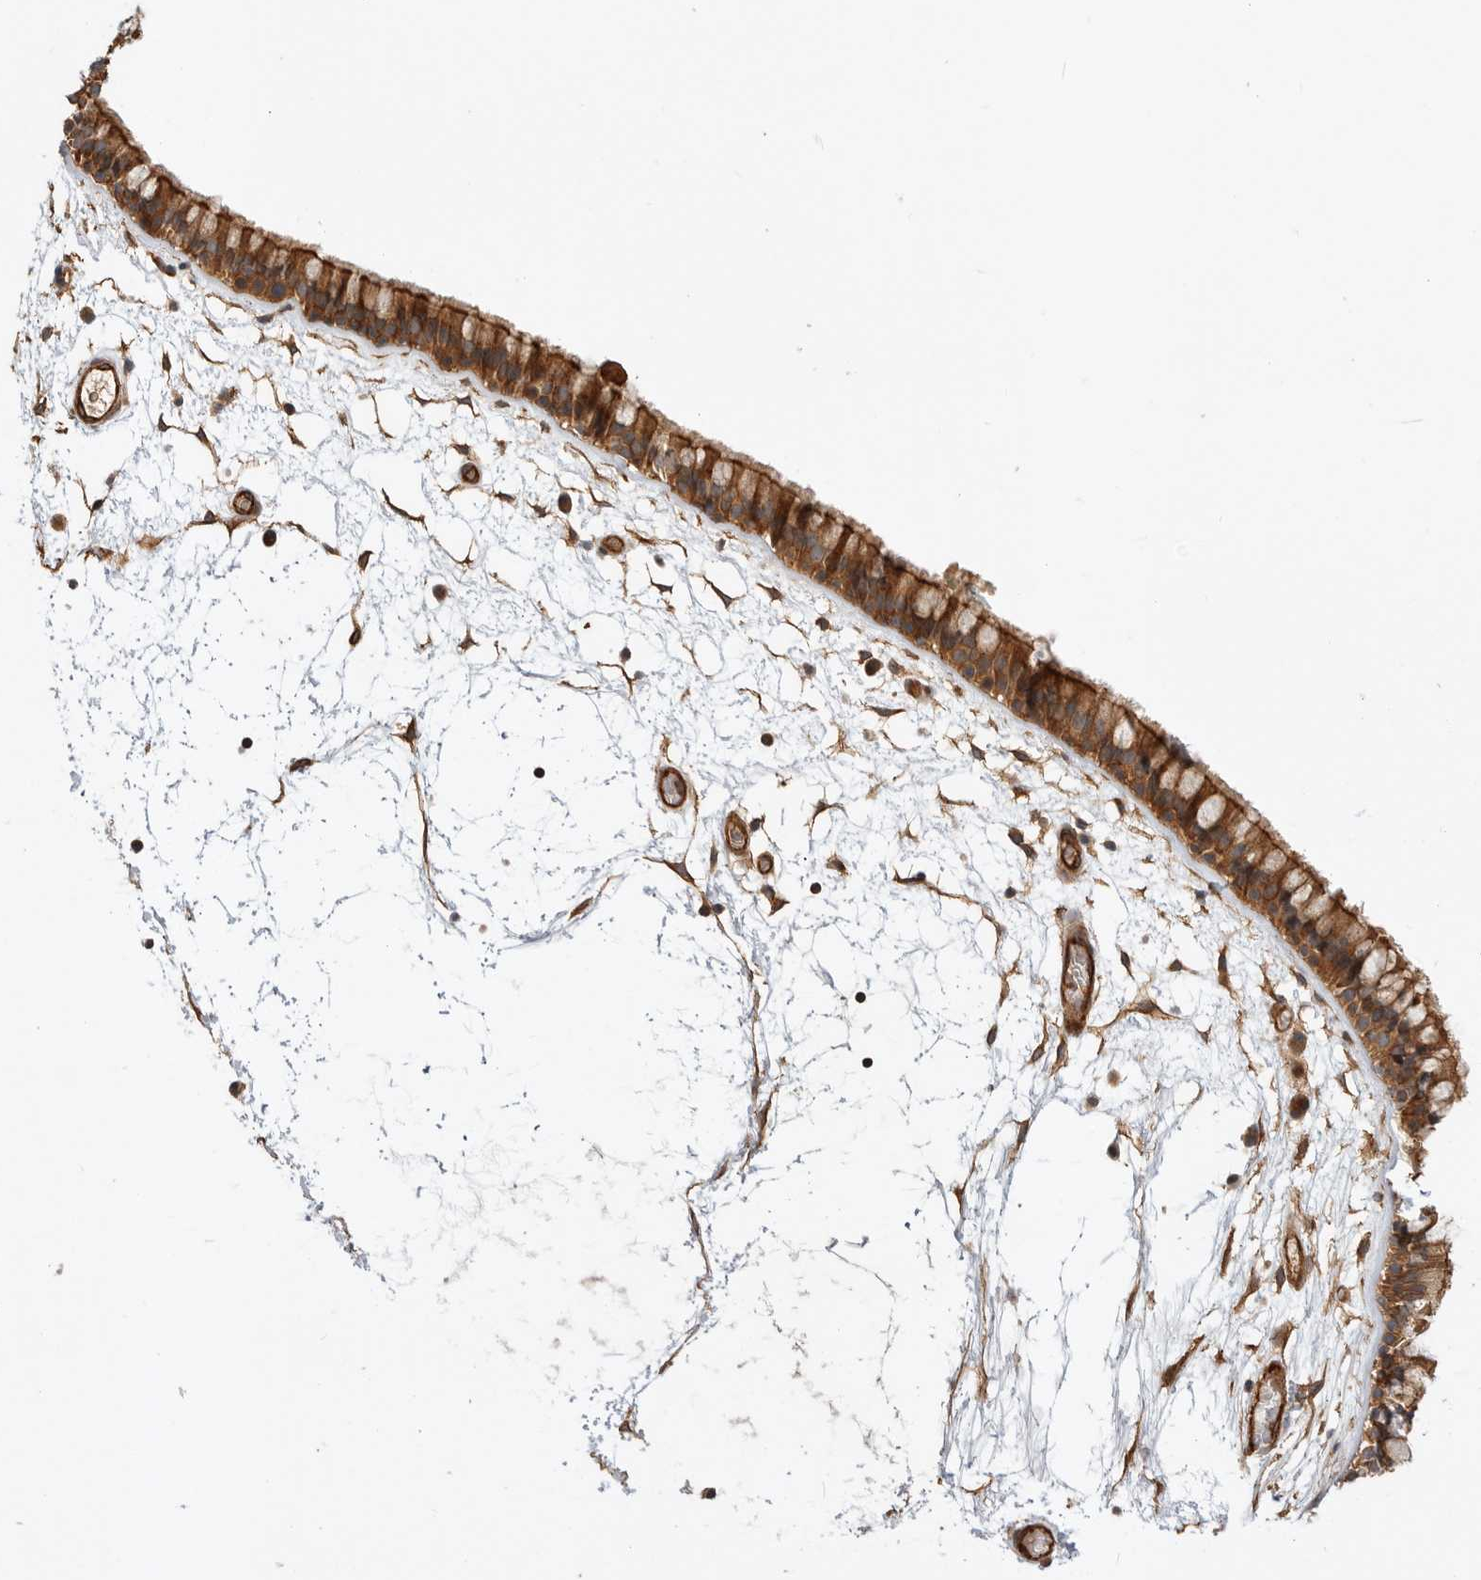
{"staining": {"intensity": "moderate", "quantity": ">75%", "location": "cytoplasmic/membranous"}, "tissue": "nasopharynx", "cell_type": "Respiratory epithelial cells", "image_type": "normal", "snomed": [{"axis": "morphology", "description": "Normal tissue, NOS"}, {"axis": "morphology", "description": "Inflammation, NOS"}, {"axis": "topography", "description": "Nasopharynx"}], "caption": "A high-resolution micrograph shows IHC staining of normal nasopharynx, which reveals moderate cytoplasmic/membranous staining in approximately >75% of respiratory epithelial cells.", "gene": "GPATCH2", "patient": {"sex": "male", "age": 48}}